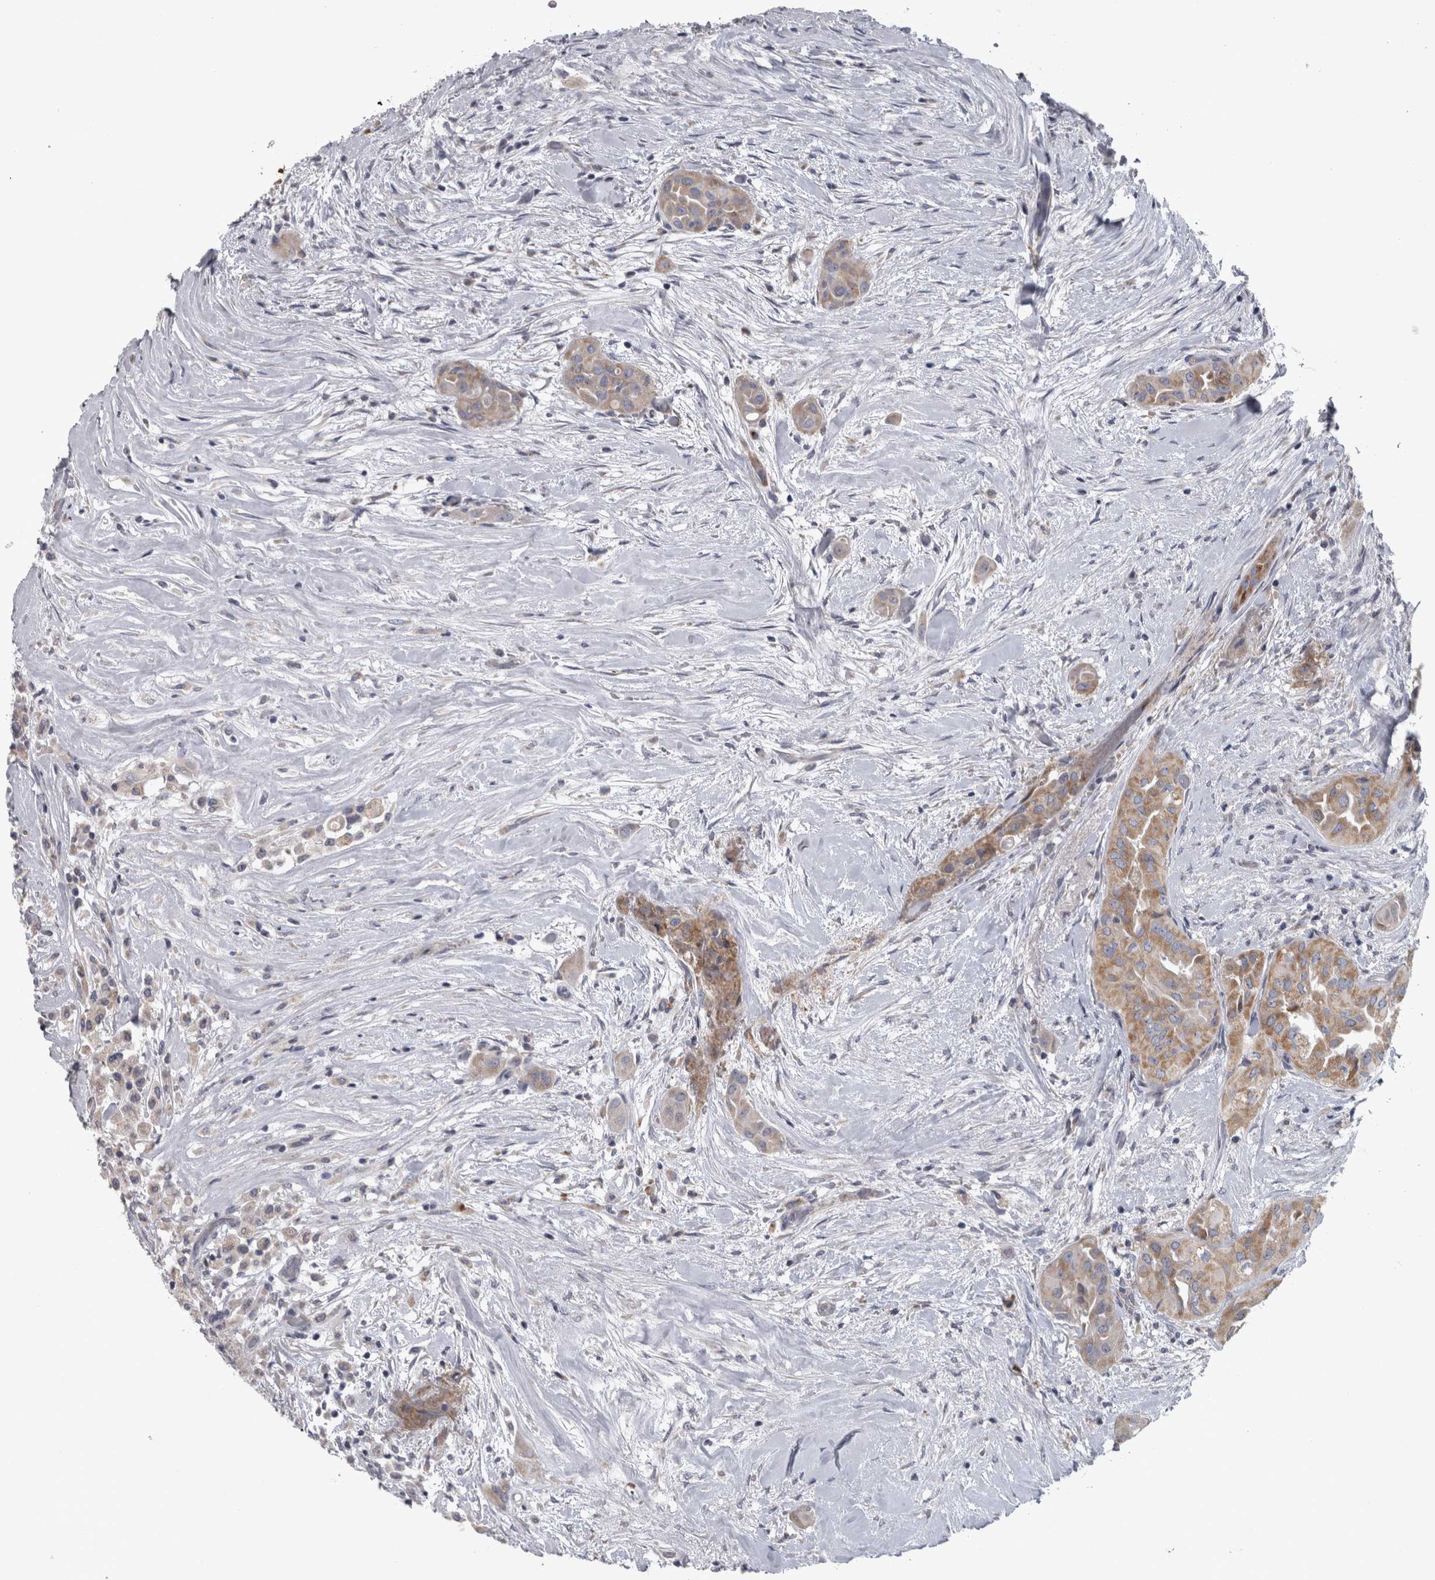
{"staining": {"intensity": "moderate", "quantity": ">75%", "location": "cytoplasmic/membranous"}, "tissue": "thyroid cancer", "cell_type": "Tumor cells", "image_type": "cancer", "snomed": [{"axis": "morphology", "description": "Papillary adenocarcinoma, NOS"}, {"axis": "topography", "description": "Thyroid gland"}], "caption": "Papillary adenocarcinoma (thyroid) was stained to show a protein in brown. There is medium levels of moderate cytoplasmic/membranous positivity in approximately >75% of tumor cells. (DAB IHC, brown staining for protein, blue staining for nuclei).", "gene": "DBT", "patient": {"sex": "female", "age": 59}}